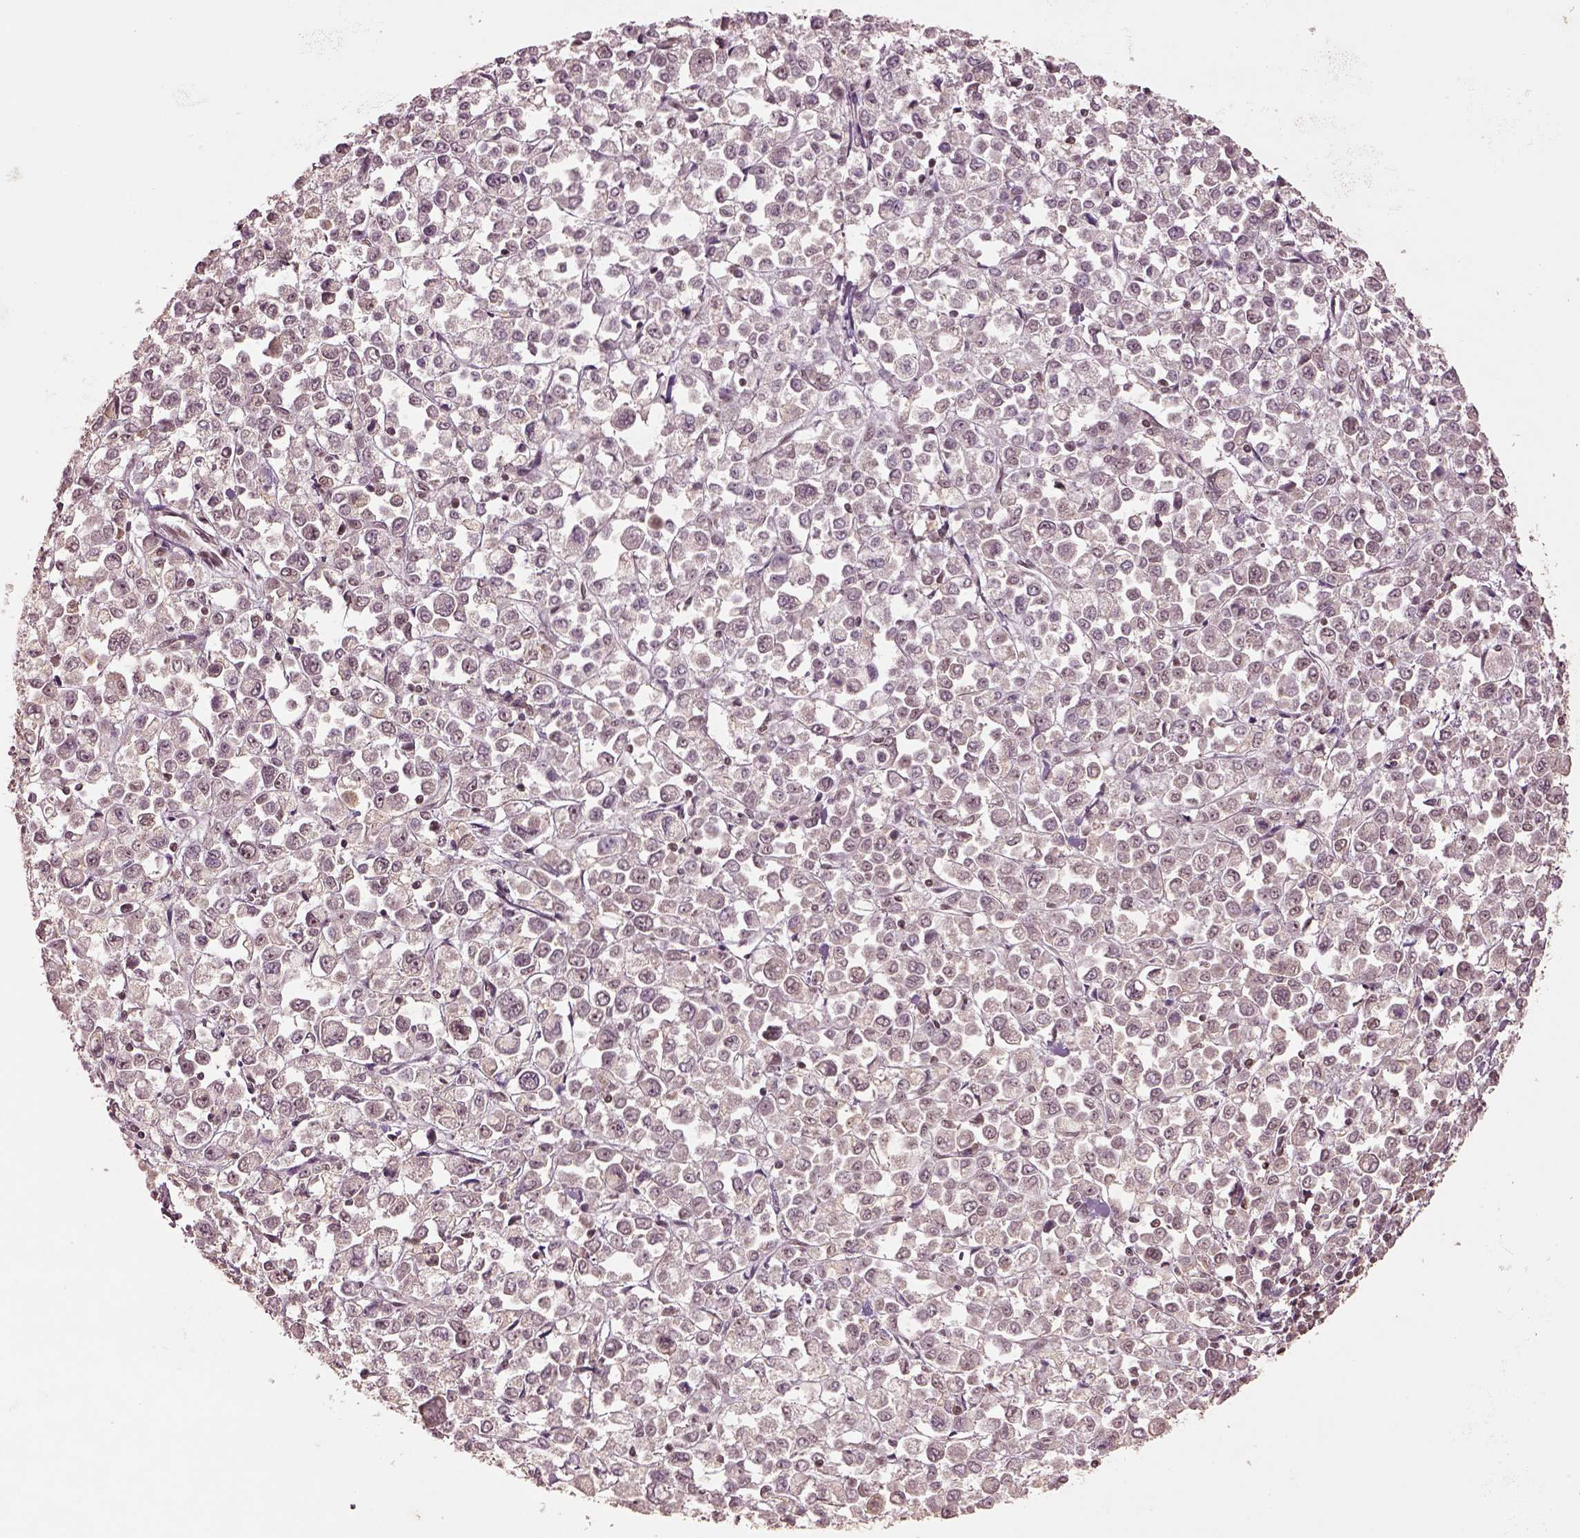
{"staining": {"intensity": "weak", "quantity": "25%-75%", "location": "nuclear"}, "tissue": "stomach cancer", "cell_type": "Tumor cells", "image_type": "cancer", "snomed": [{"axis": "morphology", "description": "Adenocarcinoma, NOS"}, {"axis": "topography", "description": "Stomach, upper"}], "caption": "IHC of human adenocarcinoma (stomach) shows low levels of weak nuclear positivity in about 25%-75% of tumor cells.", "gene": "BRD9", "patient": {"sex": "male", "age": 70}}